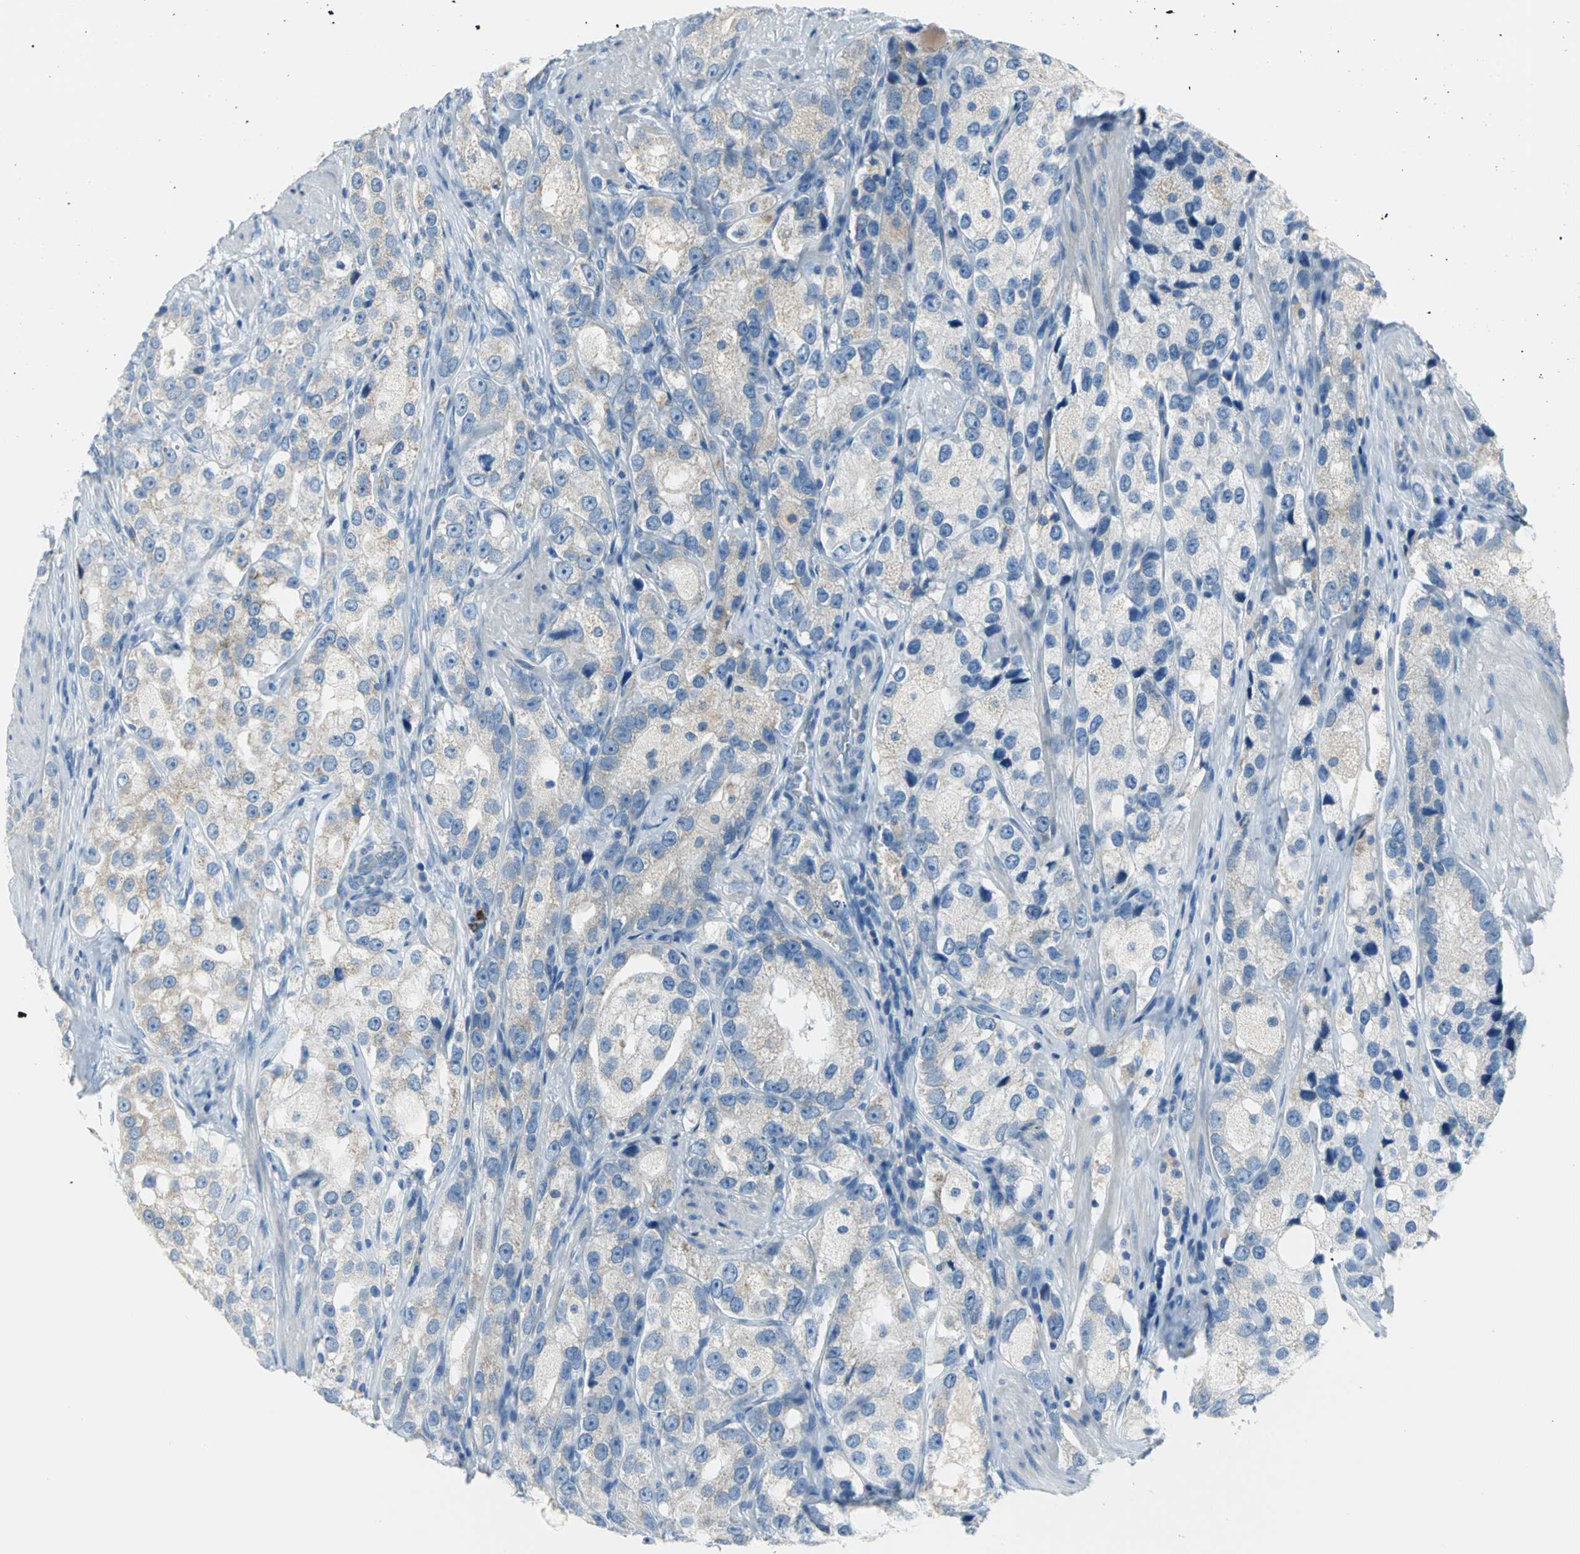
{"staining": {"intensity": "weak", "quantity": "25%-75%", "location": "cytoplasmic/membranous"}, "tissue": "prostate cancer", "cell_type": "Tumor cells", "image_type": "cancer", "snomed": [{"axis": "morphology", "description": "Adenocarcinoma, High grade"}, {"axis": "topography", "description": "Prostate"}], "caption": "Prostate cancer (high-grade adenocarcinoma) stained for a protein demonstrates weak cytoplasmic/membranous positivity in tumor cells.", "gene": "ALOX15", "patient": {"sex": "male", "age": 63}}